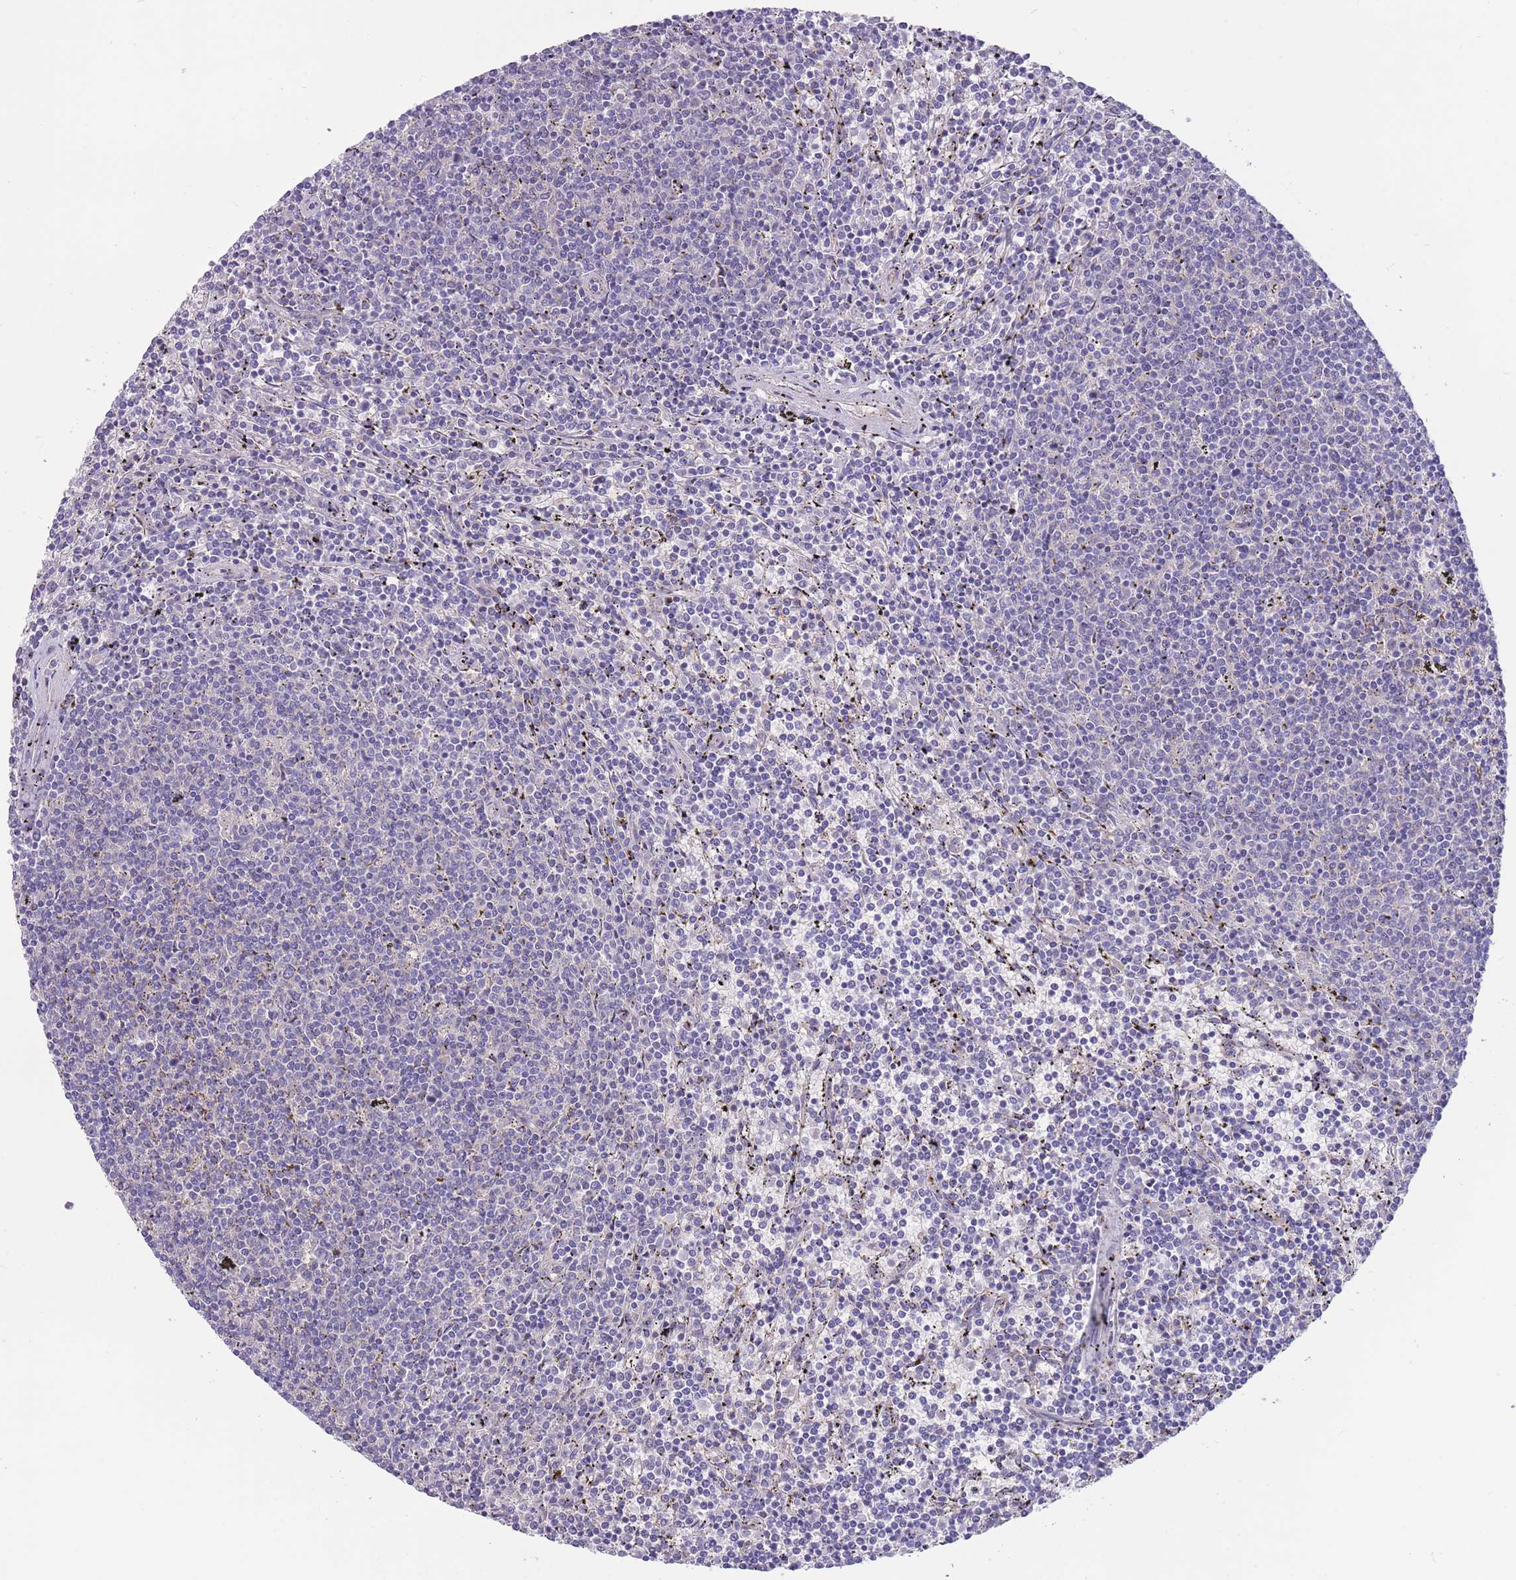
{"staining": {"intensity": "negative", "quantity": "none", "location": "none"}, "tissue": "lymphoma", "cell_type": "Tumor cells", "image_type": "cancer", "snomed": [{"axis": "morphology", "description": "Malignant lymphoma, non-Hodgkin's type, Low grade"}, {"axis": "topography", "description": "Spleen"}], "caption": "Tumor cells show no significant positivity in malignant lymphoma, non-Hodgkin's type (low-grade). The staining was performed using DAB (3,3'-diaminobenzidine) to visualize the protein expression in brown, while the nuclei were stained in blue with hematoxylin (Magnification: 20x).", "gene": "RGS11", "patient": {"sex": "female", "age": 50}}